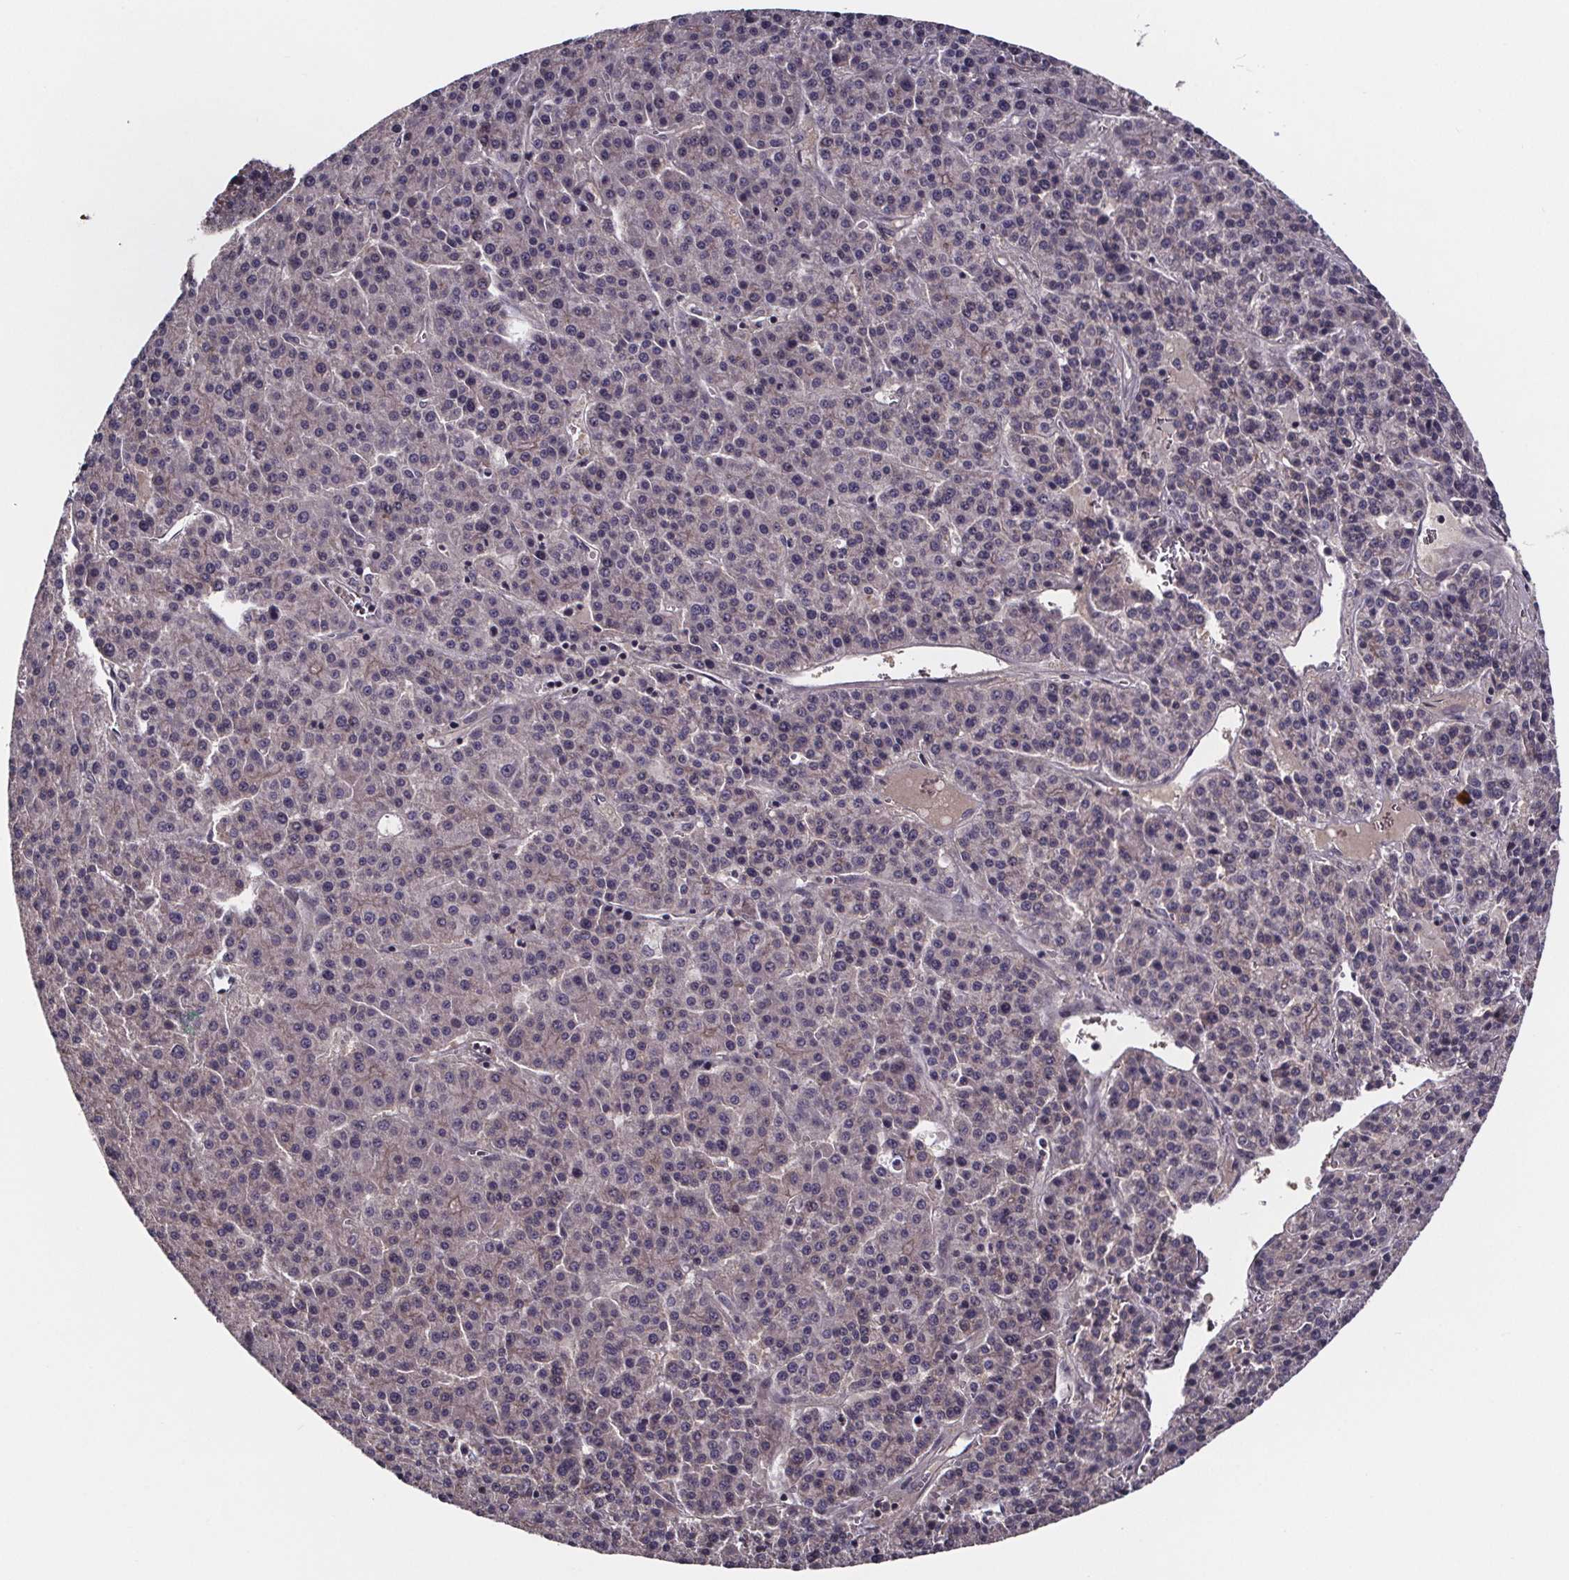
{"staining": {"intensity": "negative", "quantity": "none", "location": "none"}, "tissue": "liver cancer", "cell_type": "Tumor cells", "image_type": "cancer", "snomed": [{"axis": "morphology", "description": "Carcinoma, Hepatocellular, NOS"}, {"axis": "topography", "description": "Liver"}], "caption": "Immunohistochemical staining of human liver cancer (hepatocellular carcinoma) displays no significant positivity in tumor cells. (Brightfield microscopy of DAB (3,3'-diaminobenzidine) IHC at high magnification).", "gene": "SMIM1", "patient": {"sex": "female", "age": 58}}